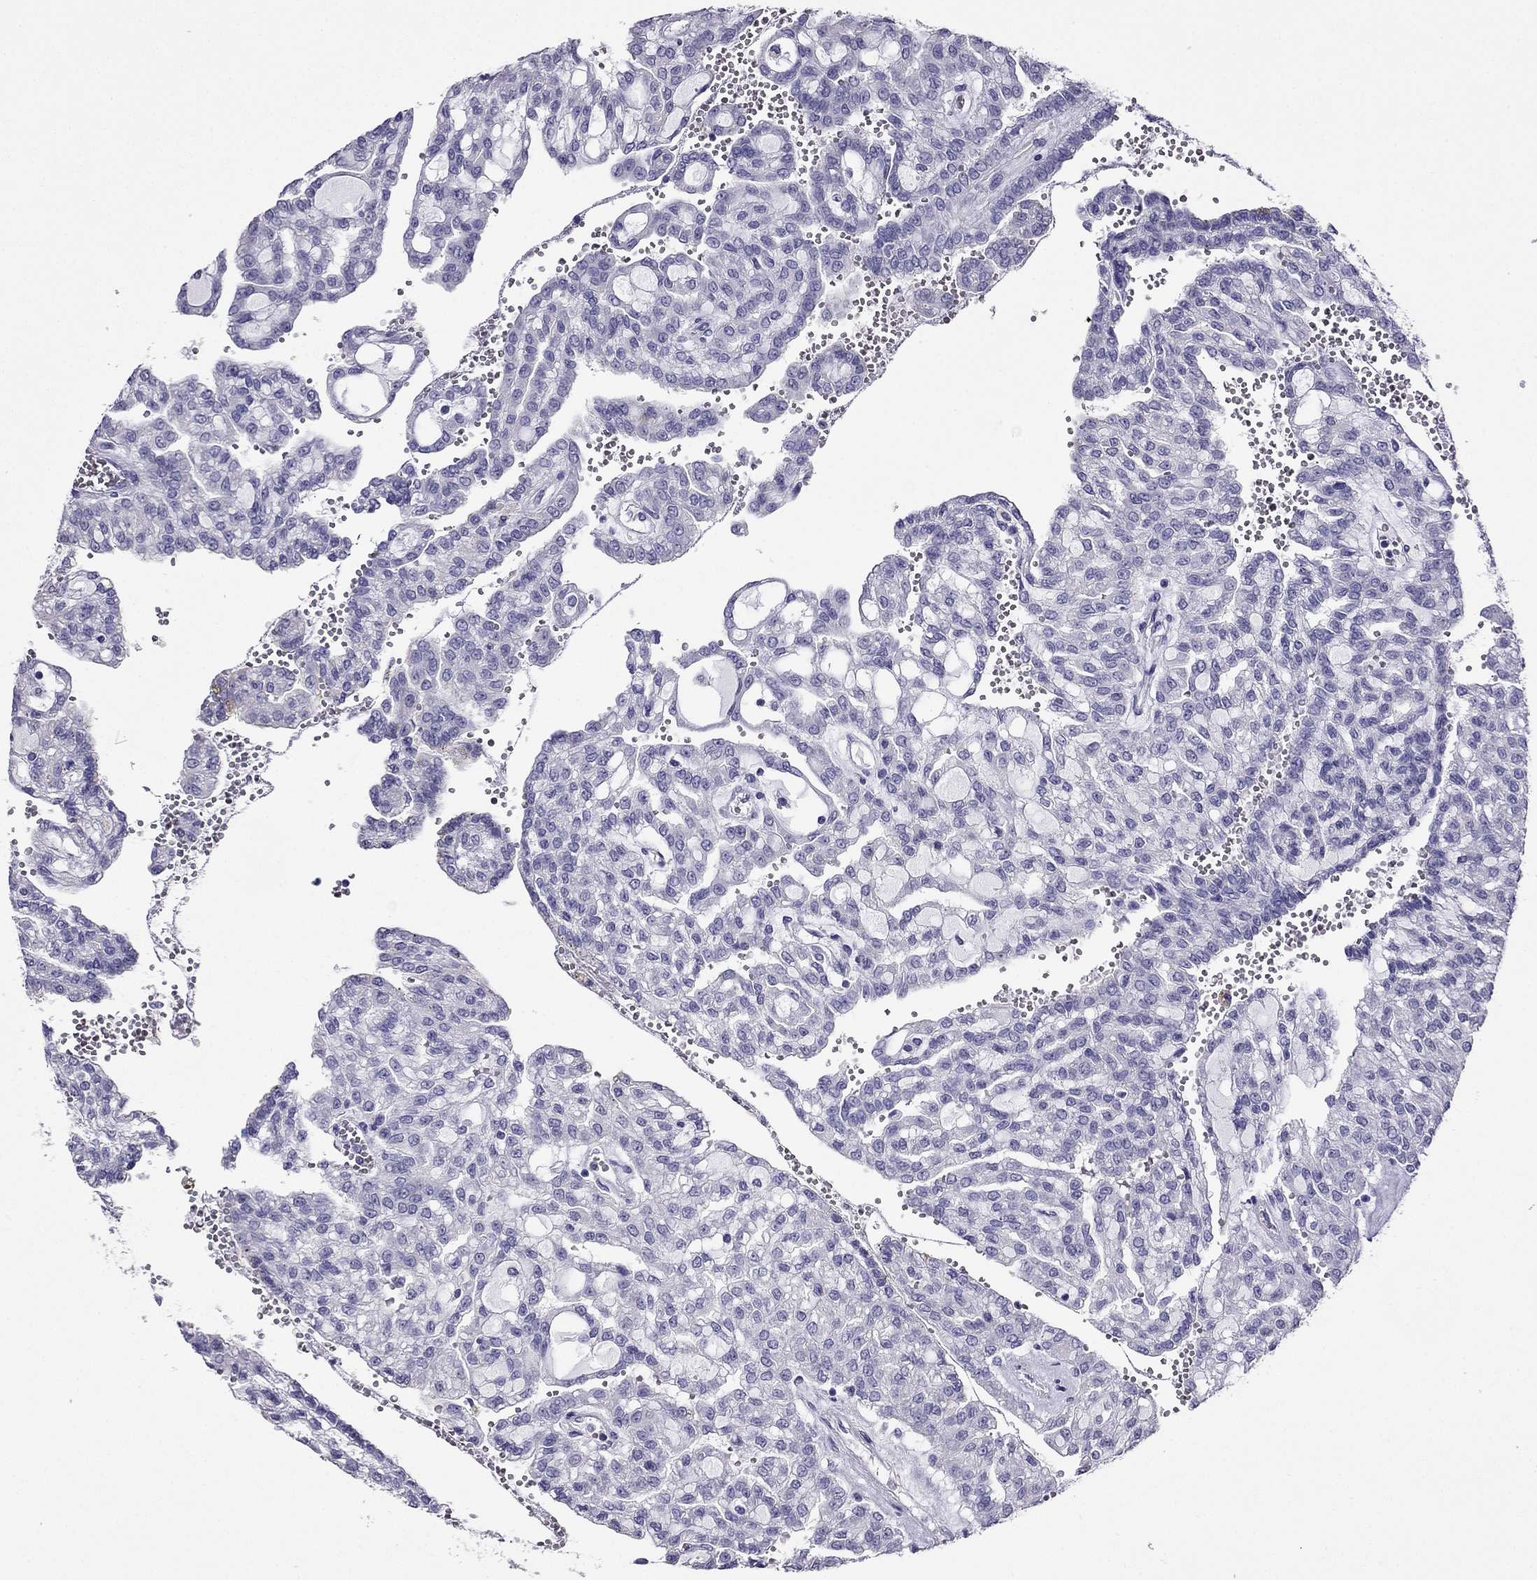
{"staining": {"intensity": "negative", "quantity": "none", "location": "none"}, "tissue": "renal cancer", "cell_type": "Tumor cells", "image_type": "cancer", "snomed": [{"axis": "morphology", "description": "Adenocarcinoma, NOS"}, {"axis": "topography", "description": "Kidney"}], "caption": "A histopathology image of human renal adenocarcinoma is negative for staining in tumor cells.", "gene": "ARID3A", "patient": {"sex": "male", "age": 63}}